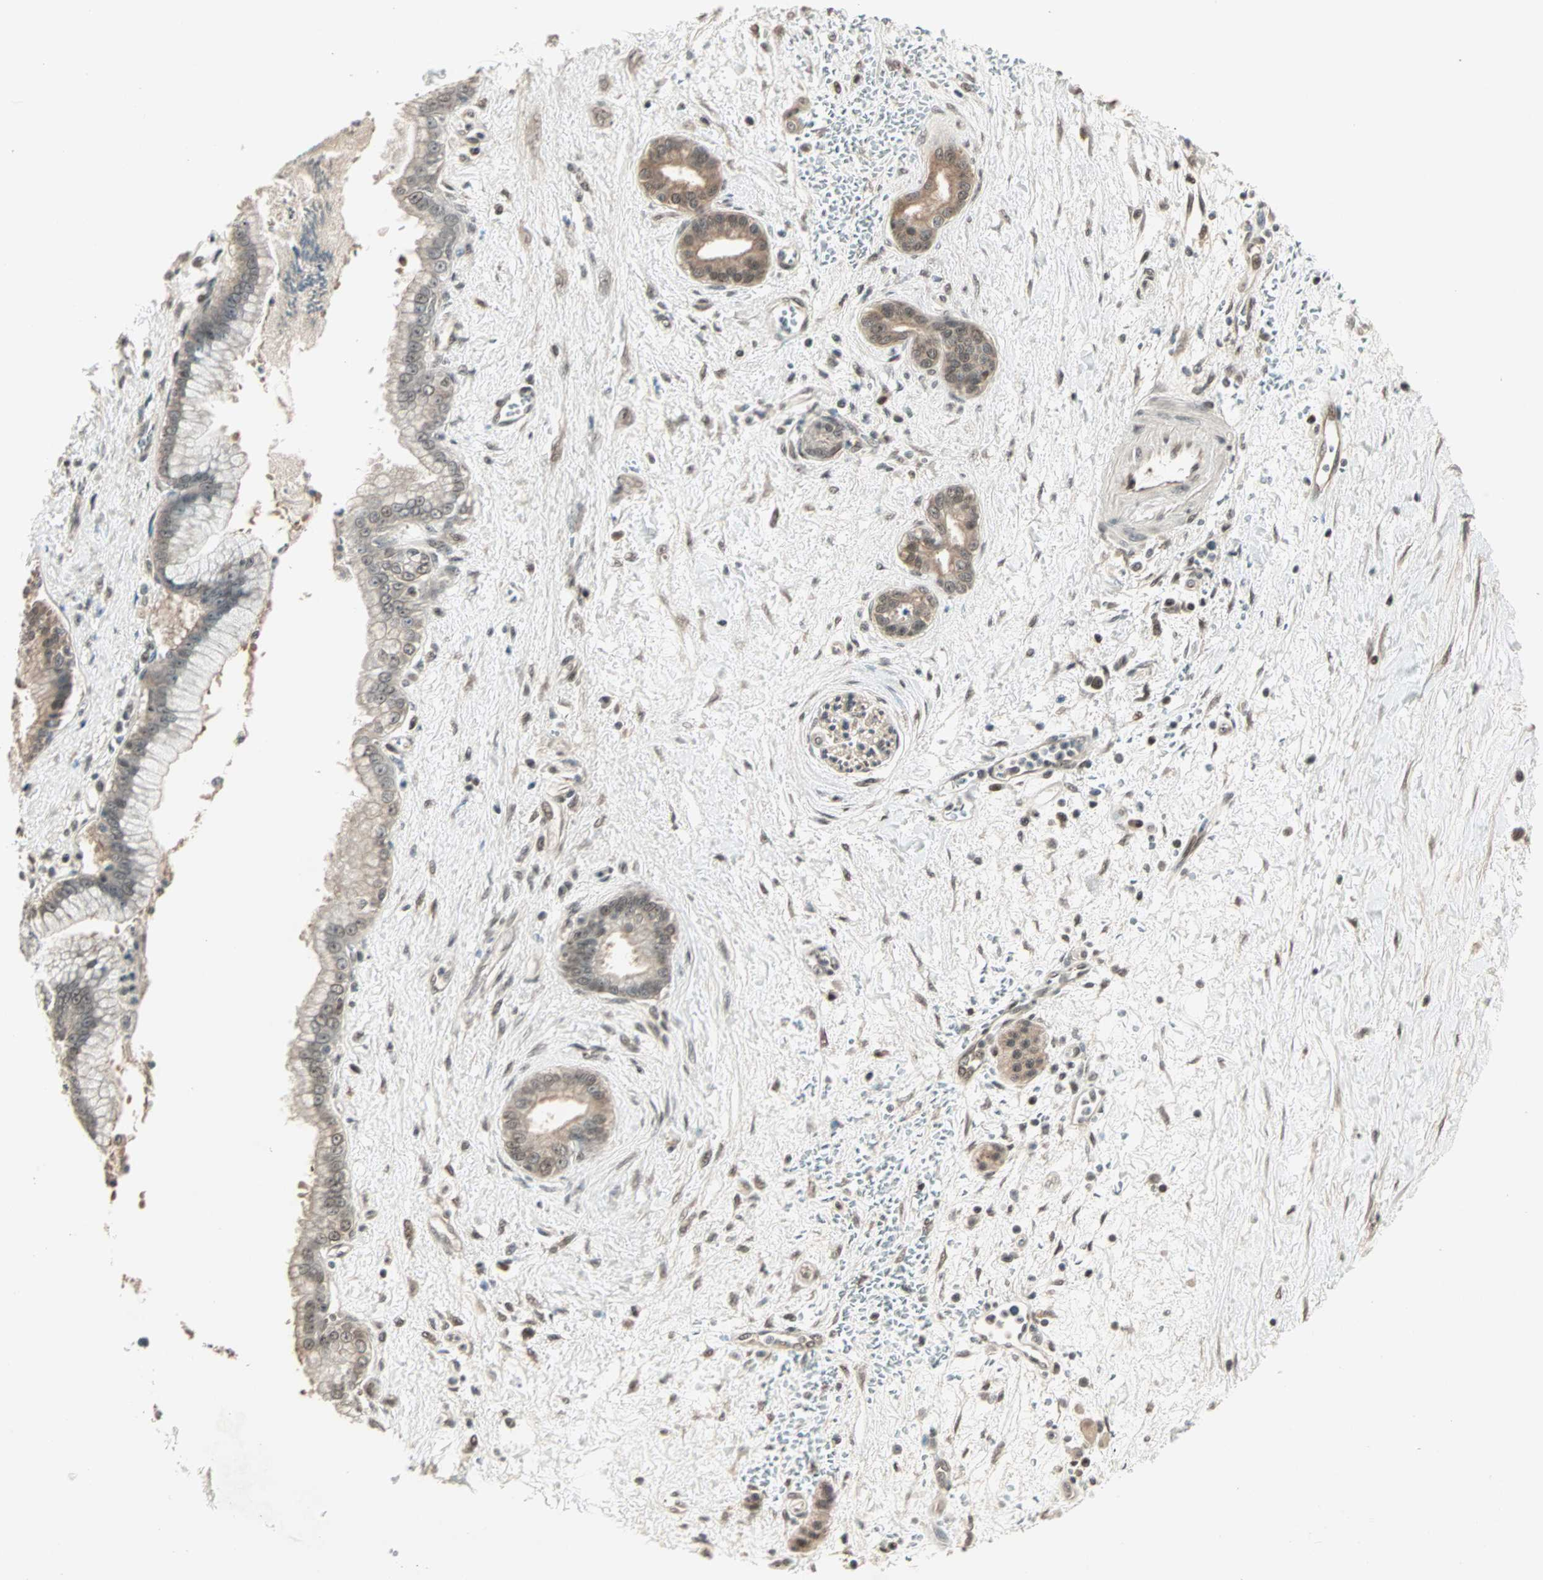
{"staining": {"intensity": "weak", "quantity": "<25%", "location": "cytoplasmic/membranous,nuclear"}, "tissue": "pancreatic cancer", "cell_type": "Tumor cells", "image_type": "cancer", "snomed": [{"axis": "morphology", "description": "Adenocarcinoma, NOS"}, {"axis": "topography", "description": "Pancreas"}], "caption": "IHC histopathology image of neoplastic tissue: human adenocarcinoma (pancreatic) stained with DAB reveals no significant protein positivity in tumor cells.", "gene": "ZNF701", "patient": {"sex": "male", "age": 59}}